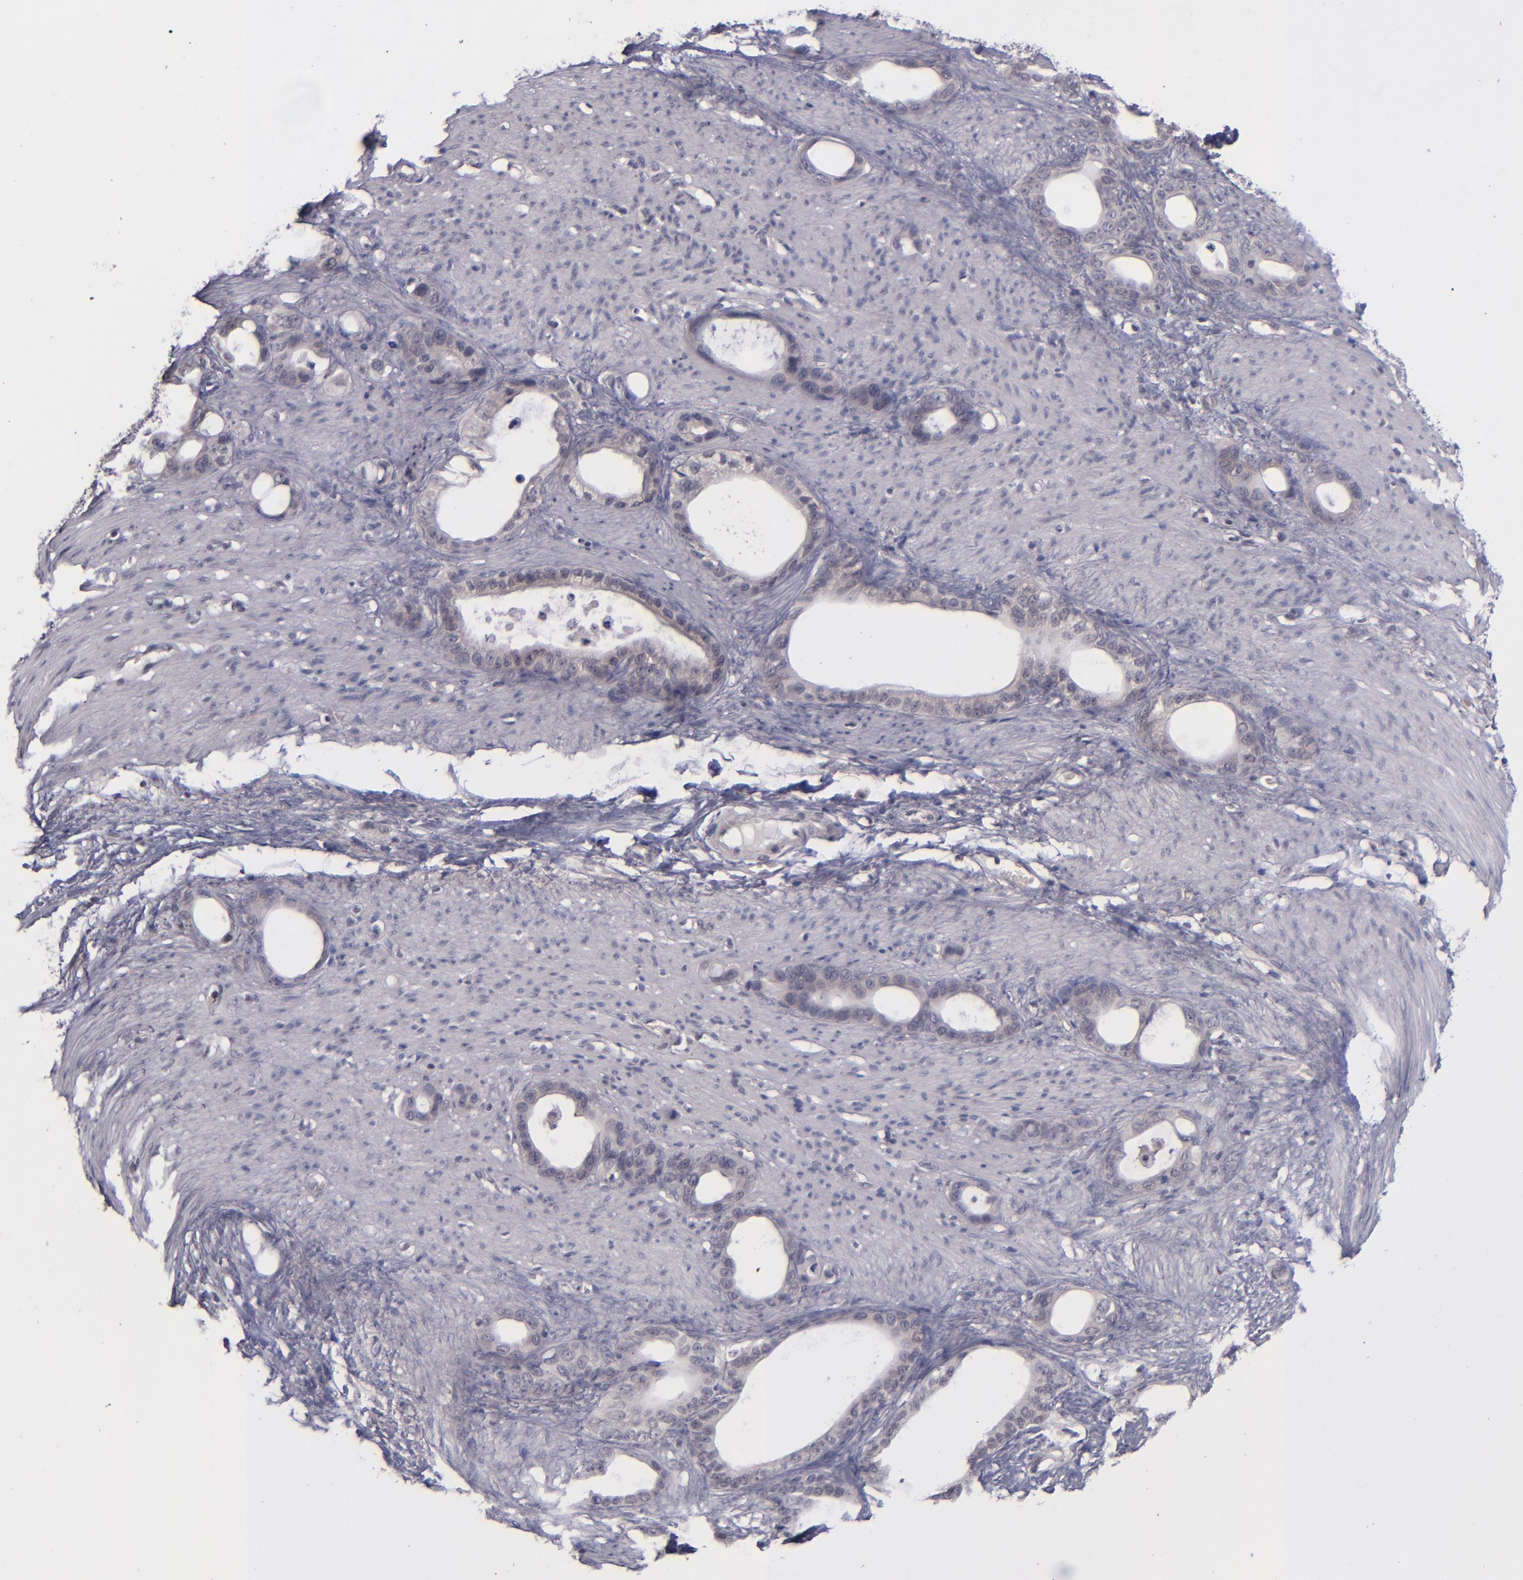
{"staining": {"intensity": "negative", "quantity": "none", "location": "none"}, "tissue": "stomach cancer", "cell_type": "Tumor cells", "image_type": "cancer", "snomed": [{"axis": "morphology", "description": "Adenocarcinoma, NOS"}, {"axis": "topography", "description": "Stomach"}], "caption": "Human adenocarcinoma (stomach) stained for a protein using IHC demonstrates no expression in tumor cells.", "gene": "TSC2", "patient": {"sex": "female", "age": 75}}